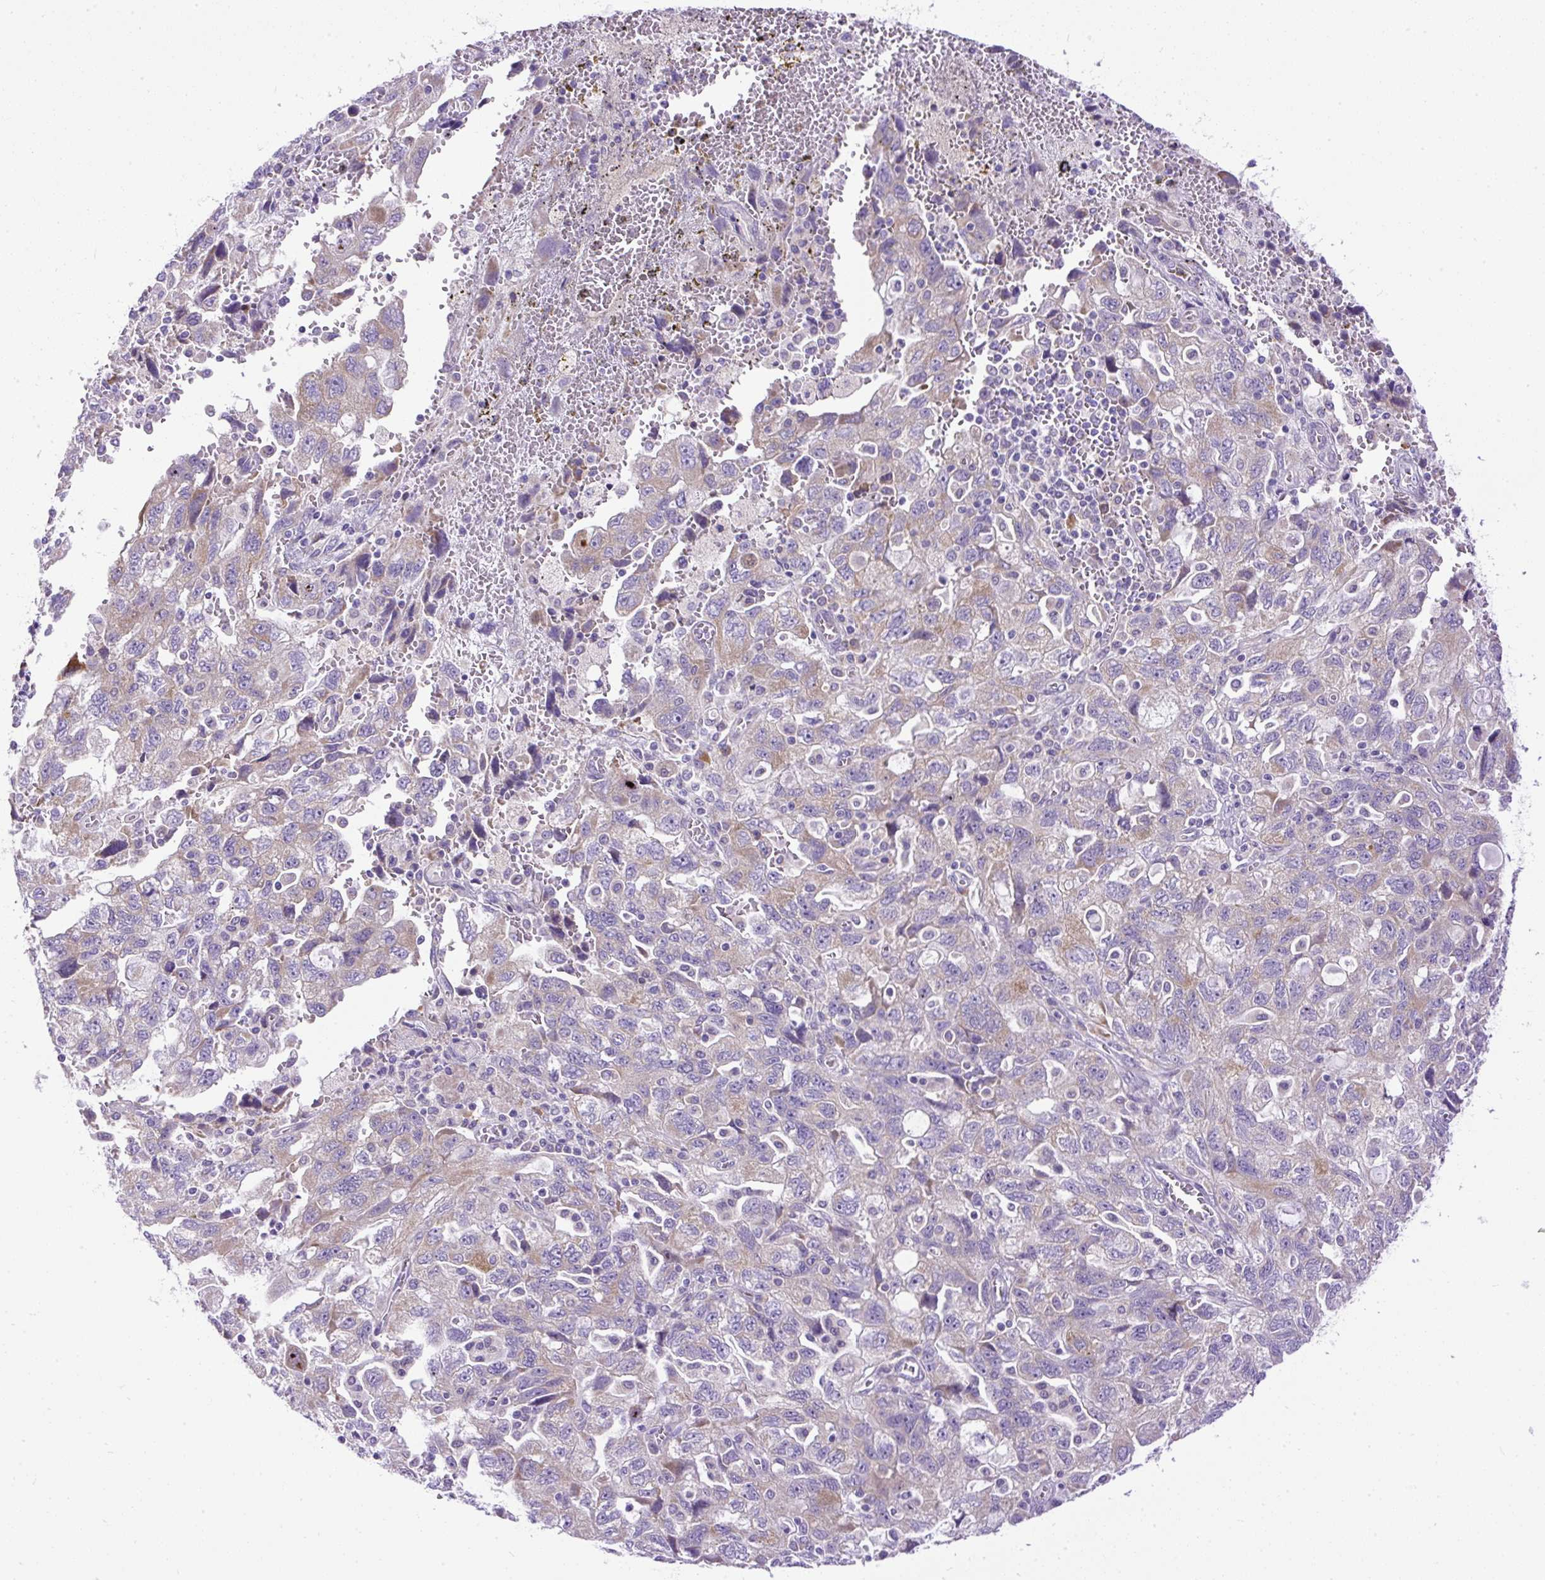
{"staining": {"intensity": "weak", "quantity": "<25%", "location": "cytoplasmic/membranous"}, "tissue": "ovarian cancer", "cell_type": "Tumor cells", "image_type": "cancer", "snomed": [{"axis": "morphology", "description": "Carcinoma, NOS"}, {"axis": "morphology", "description": "Cystadenocarcinoma, serous, NOS"}, {"axis": "topography", "description": "Ovary"}], "caption": "Ovarian carcinoma was stained to show a protein in brown. There is no significant staining in tumor cells. The staining is performed using DAB brown chromogen with nuclei counter-stained in using hematoxylin.", "gene": "SYBU", "patient": {"sex": "female", "age": 69}}